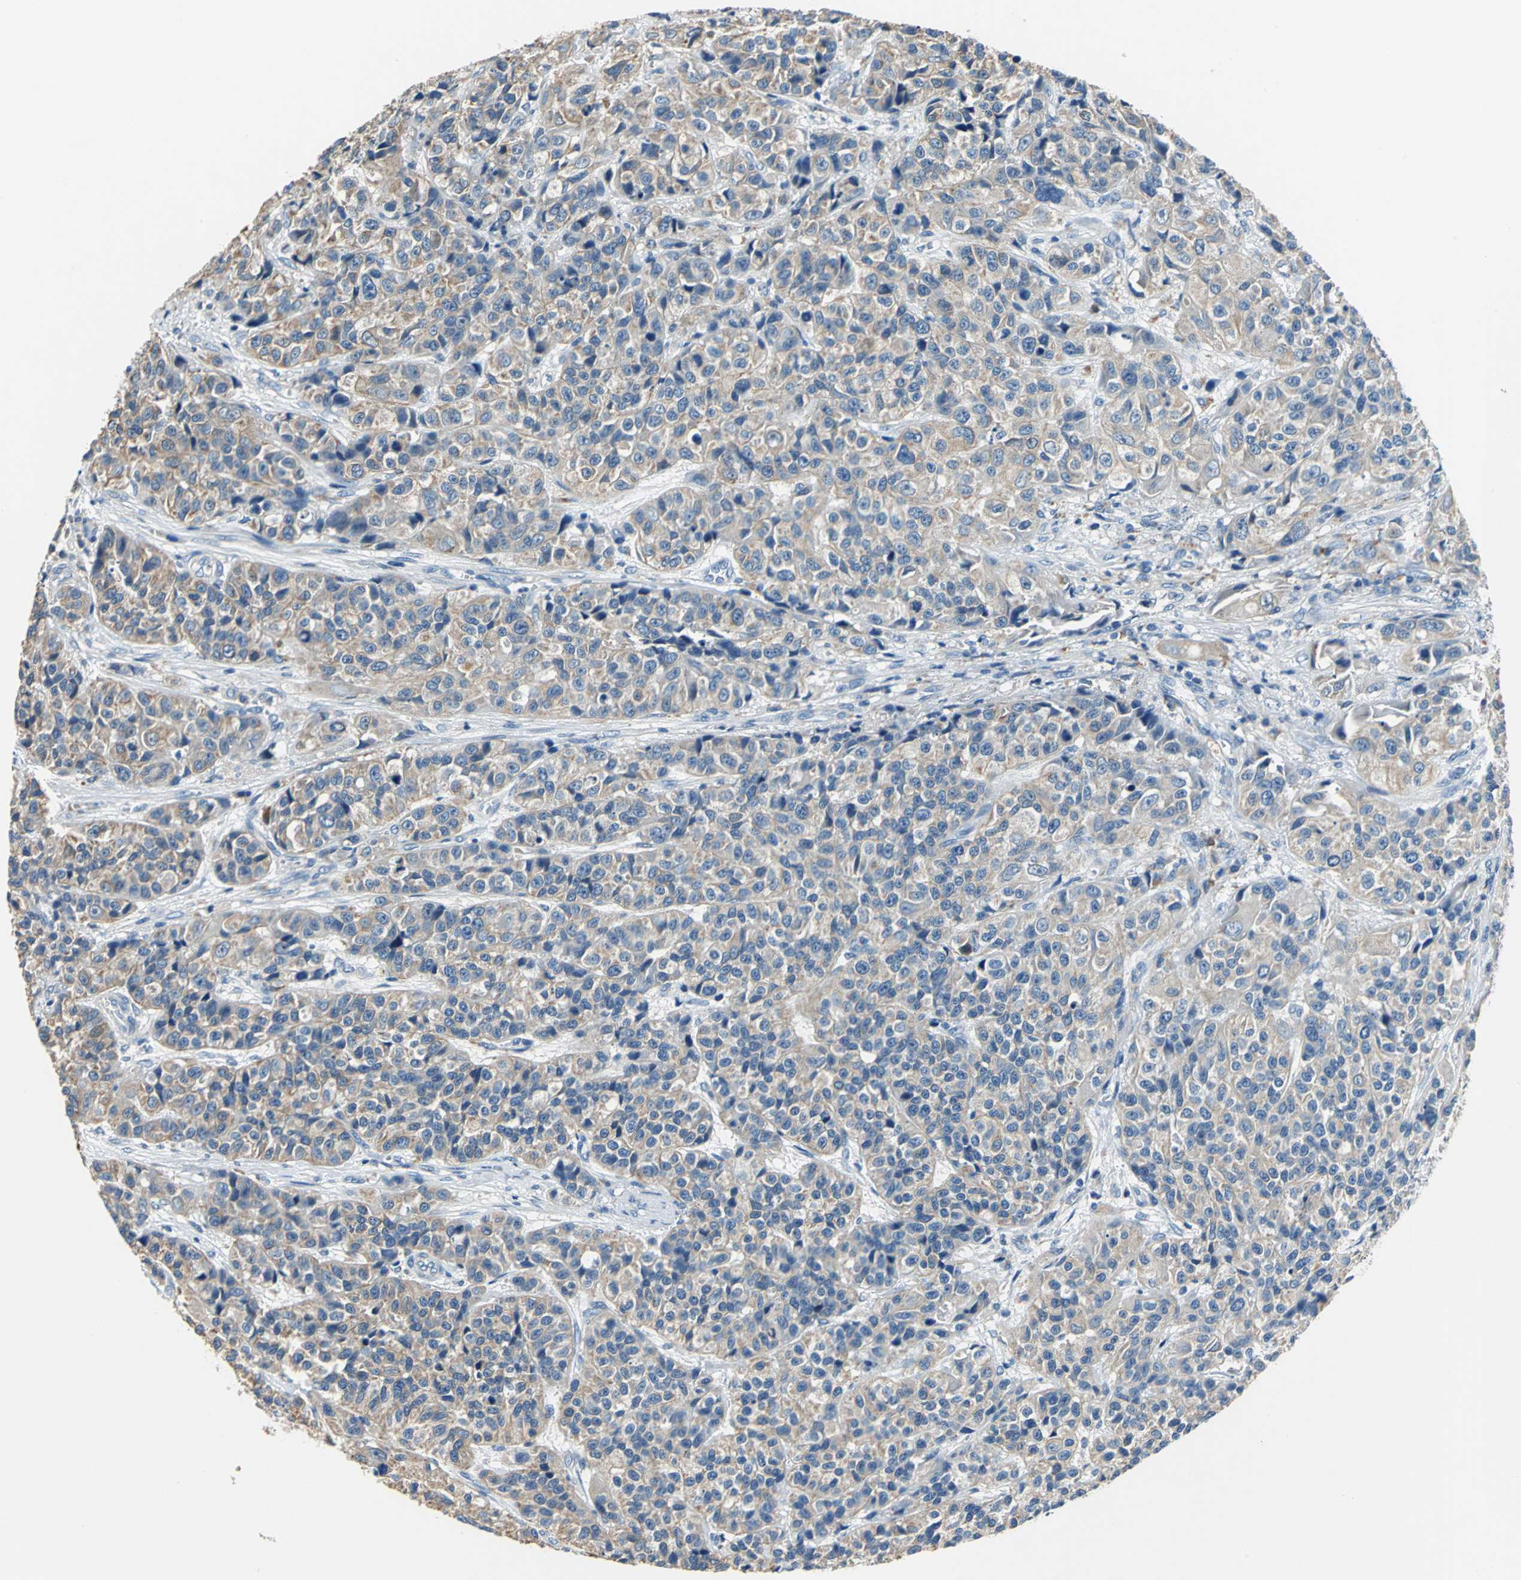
{"staining": {"intensity": "weak", "quantity": ">75%", "location": "cytoplasmic/membranous"}, "tissue": "urothelial cancer", "cell_type": "Tumor cells", "image_type": "cancer", "snomed": [{"axis": "morphology", "description": "Urothelial carcinoma, High grade"}, {"axis": "topography", "description": "Urinary bladder"}], "caption": "Urothelial cancer stained for a protein (brown) demonstrates weak cytoplasmic/membranous positive staining in approximately >75% of tumor cells.", "gene": "RASD2", "patient": {"sex": "female", "age": 81}}